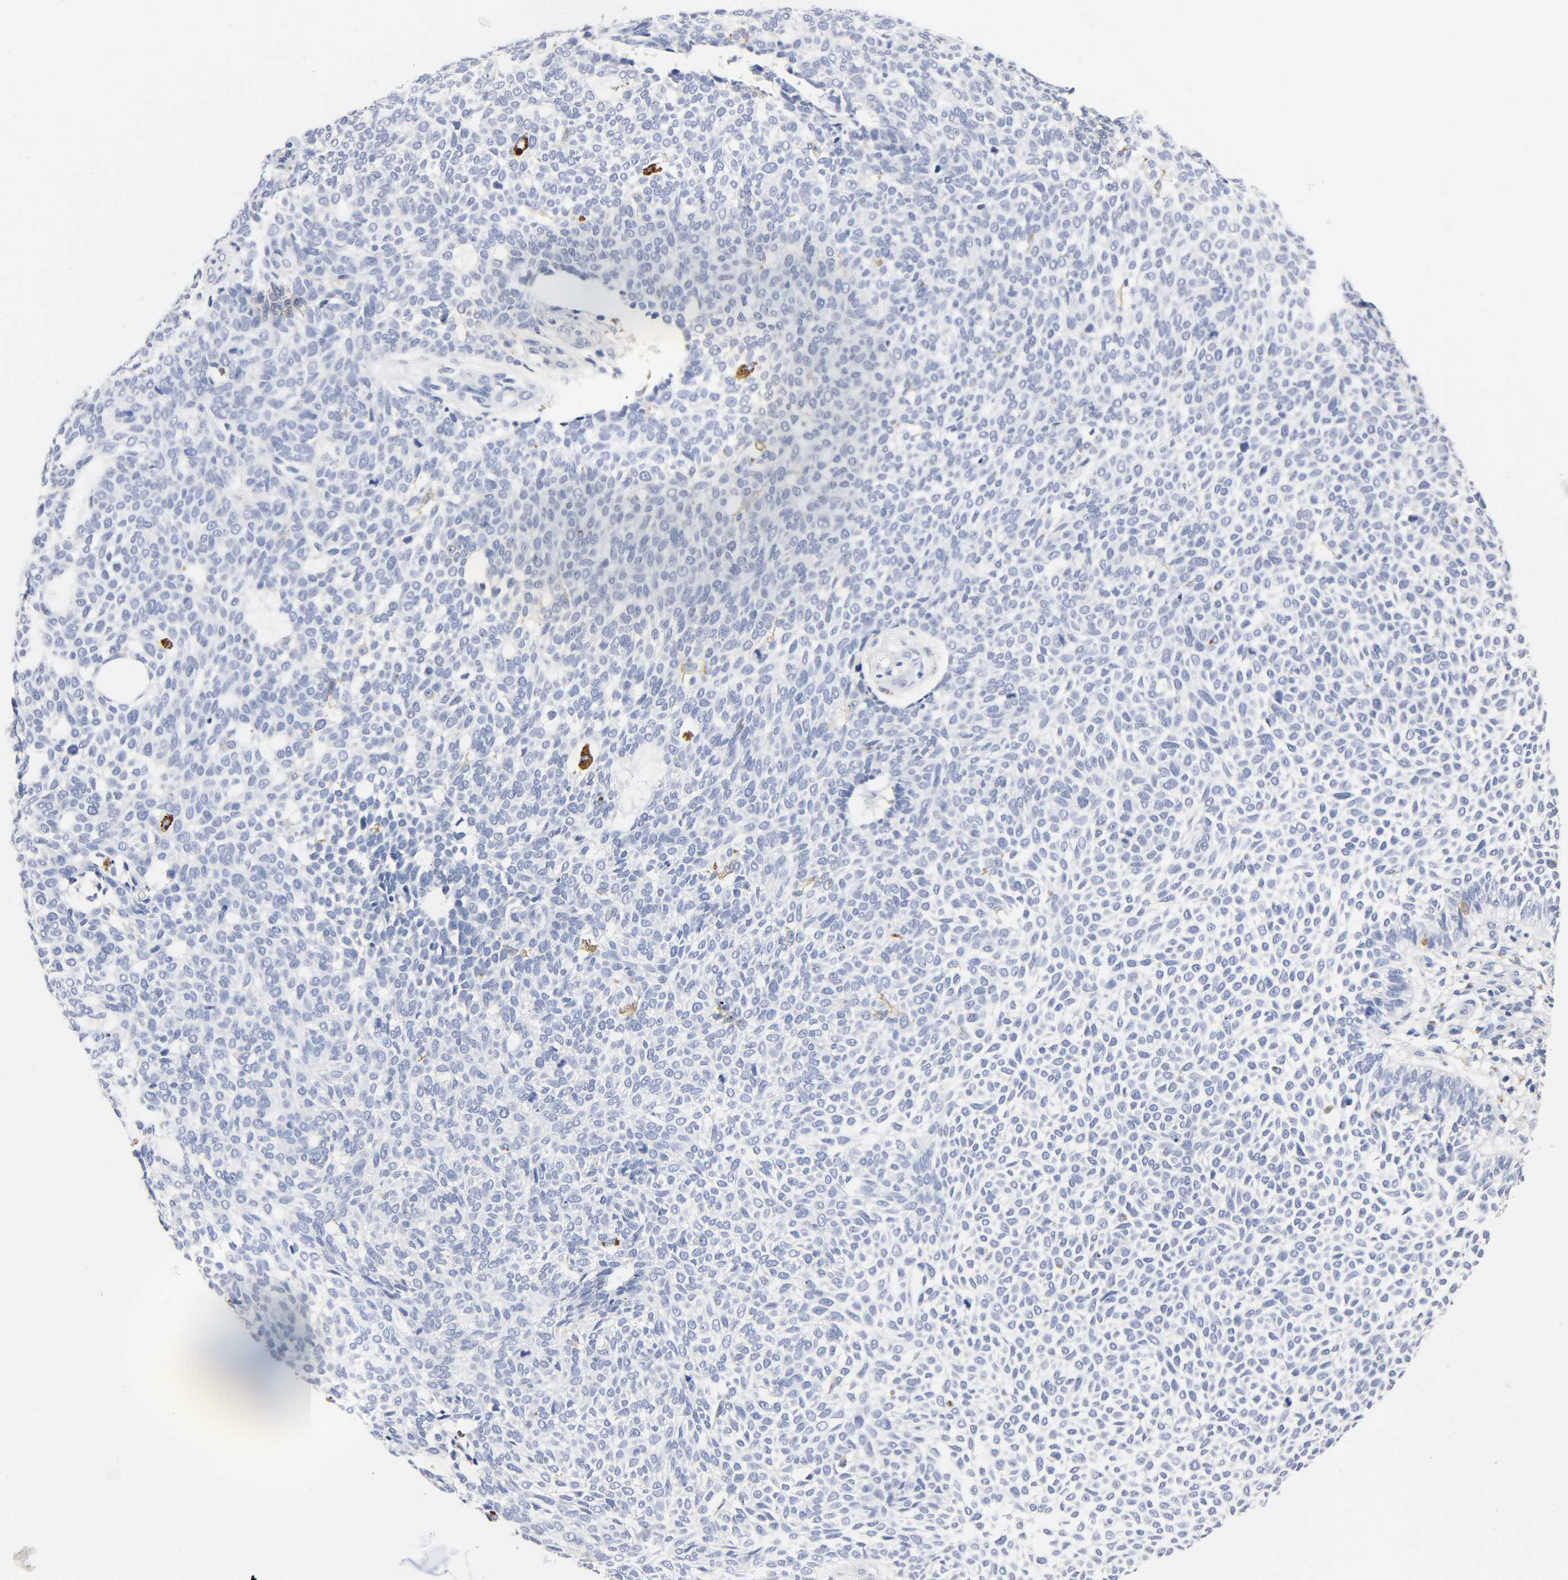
{"staining": {"intensity": "negative", "quantity": "none", "location": "none"}, "tissue": "skin cancer", "cell_type": "Tumor cells", "image_type": "cancer", "snomed": [{"axis": "morphology", "description": "Normal tissue, NOS"}, {"axis": "morphology", "description": "Basal cell carcinoma"}, {"axis": "topography", "description": "Skin"}], "caption": "There is no significant positivity in tumor cells of skin basal cell carcinoma.", "gene": "PLP1", "patient": {"sex": "male", "age": 87}}